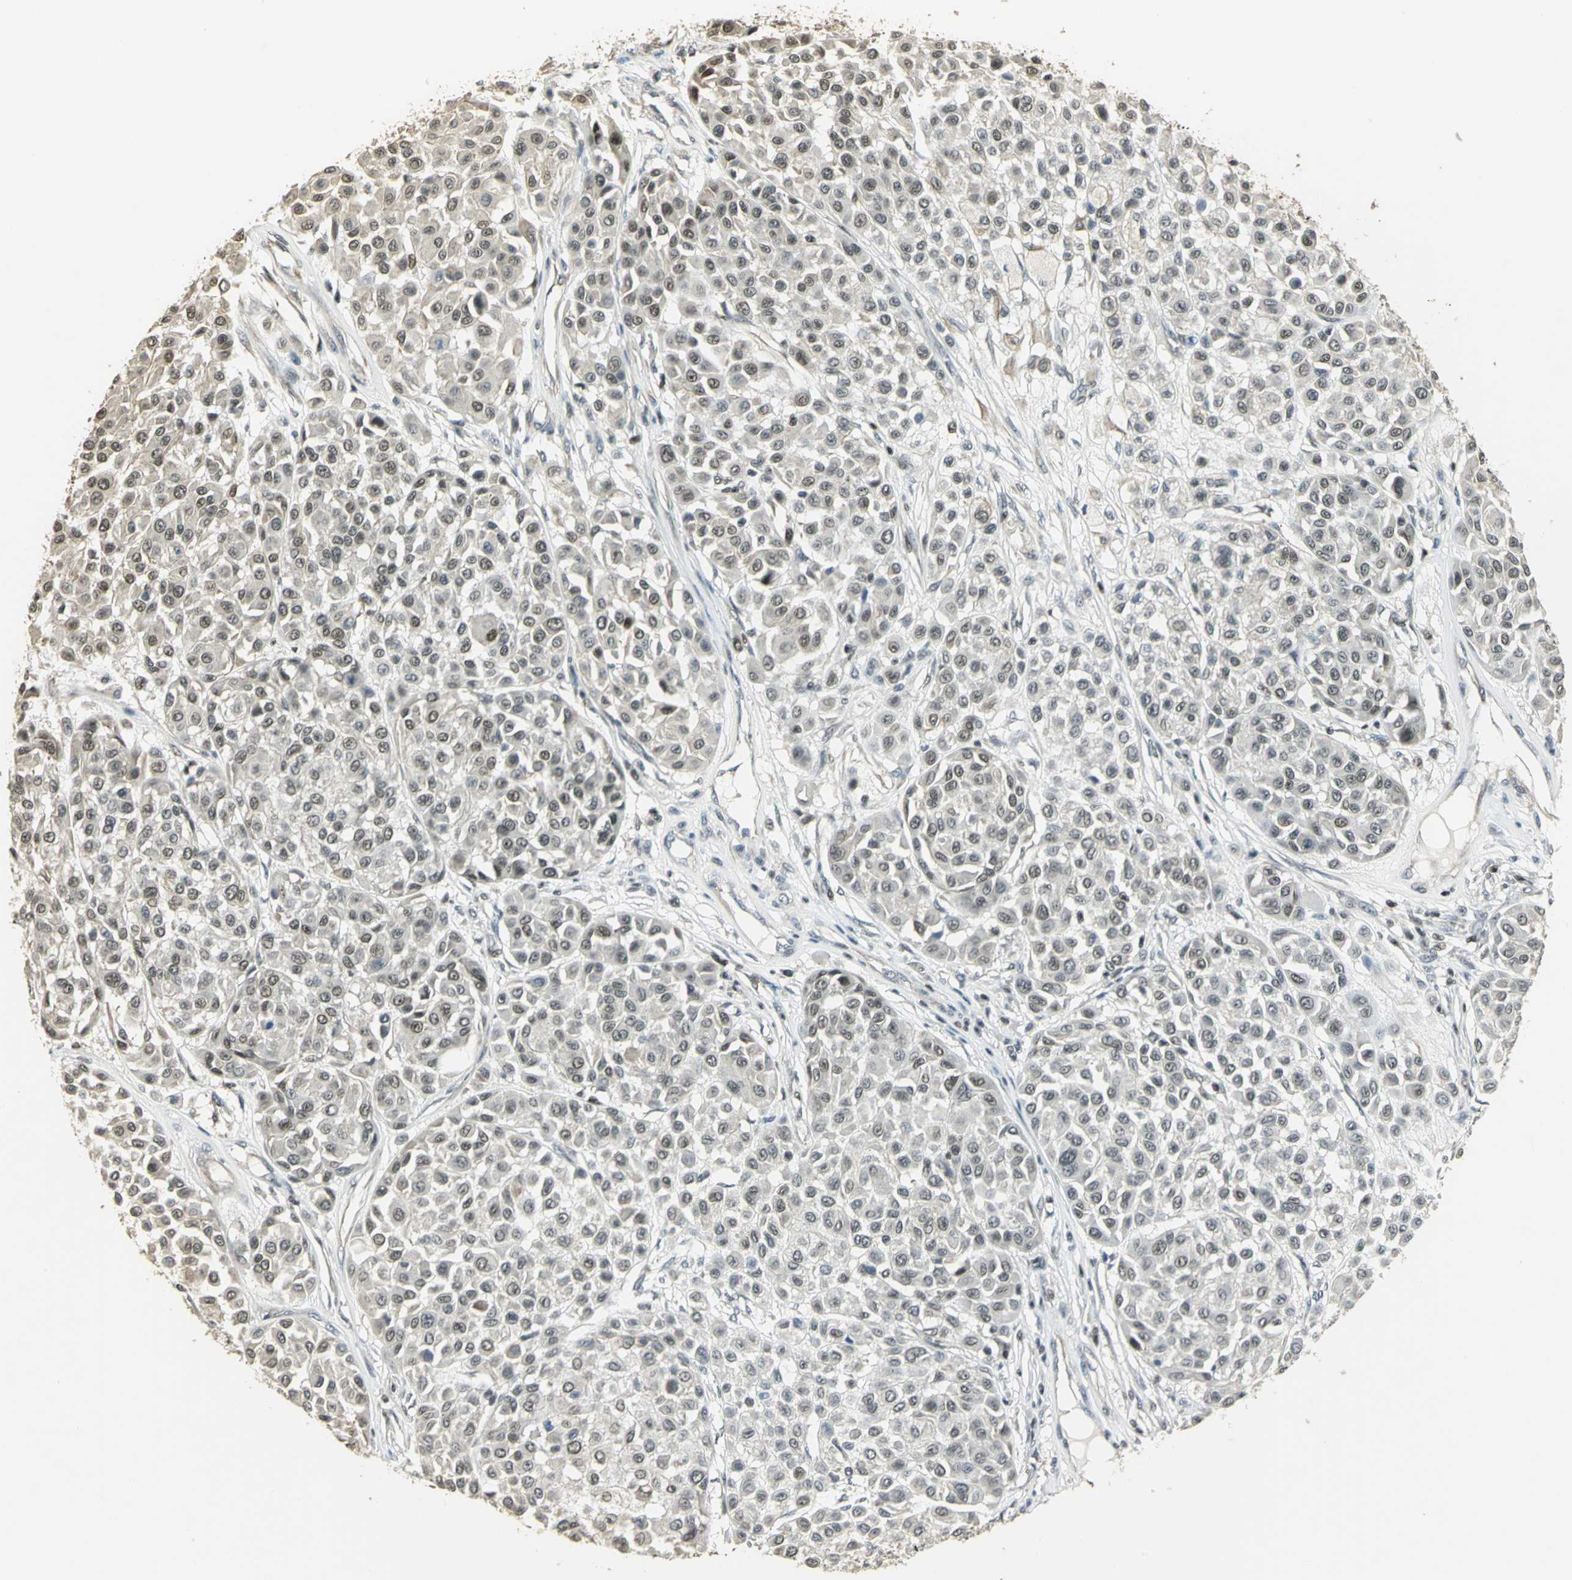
{"staining": {"intensity": "weak", "quantity": "25%-75%", "location": "nuclear"}, "tissue": "melanoma", "cell_type": "Tumor cells", "image_type": "cancer", "snomed": [{"axis": "morphology", "description": "Malignant melanoma, Metastatic site"}, {"axis": "topography", "description": "Soft tissue"}], "caption": "A brown stain highlights weak nuclear positivity of a protein in malignant melanoma (metastatic site) tumor cells. The staining is performed using DAB brown chromogen to label protein expression. The nuclei are counter-stained blue using hematoxylin.", "gene": "ELF1", "patient": {"sex": "male", "age": 41}}